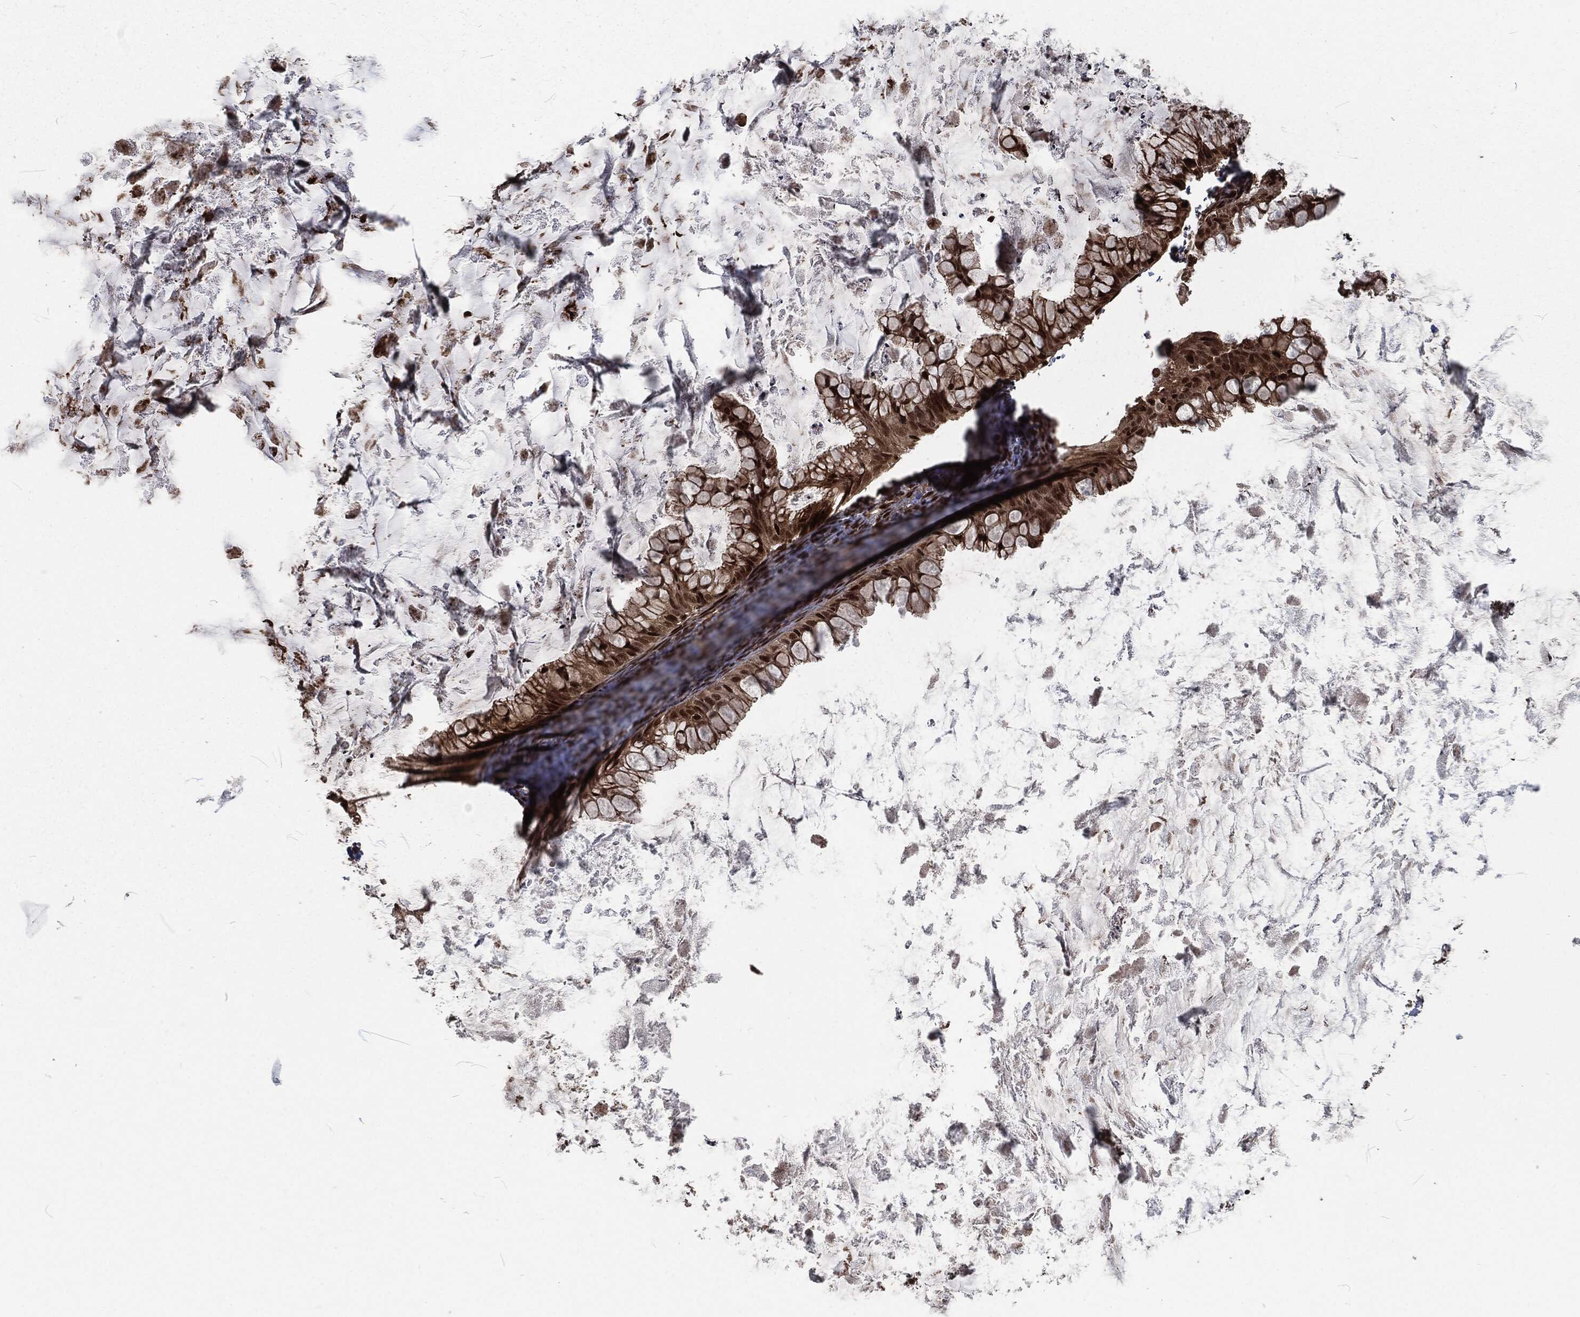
{"staining": {"intensity": "strong", "quantity": "25%-75%", "location": "nuclear"}, "tissue": "ovarian cancer", "cell_type": "Tumor cells", "image_type": "cancer", "snomed": [{"axis": "morphology", "description": "Cystadenocarcinoma, mucinous, NOS"}, {"axis": "topography", "description": "Ovary"}], "caption": "Immunohistochemical staining of human ovarian cancer (mucinous cystadenocarcinoma) exhibits high levels of strong nuclear protein positivity in about 25%-75% of tumor cells. The protein is shown in brown color, while the nuclei are stained blue.", "gene": "NGRN", "patient": {"sex": "female", "age": 35}}